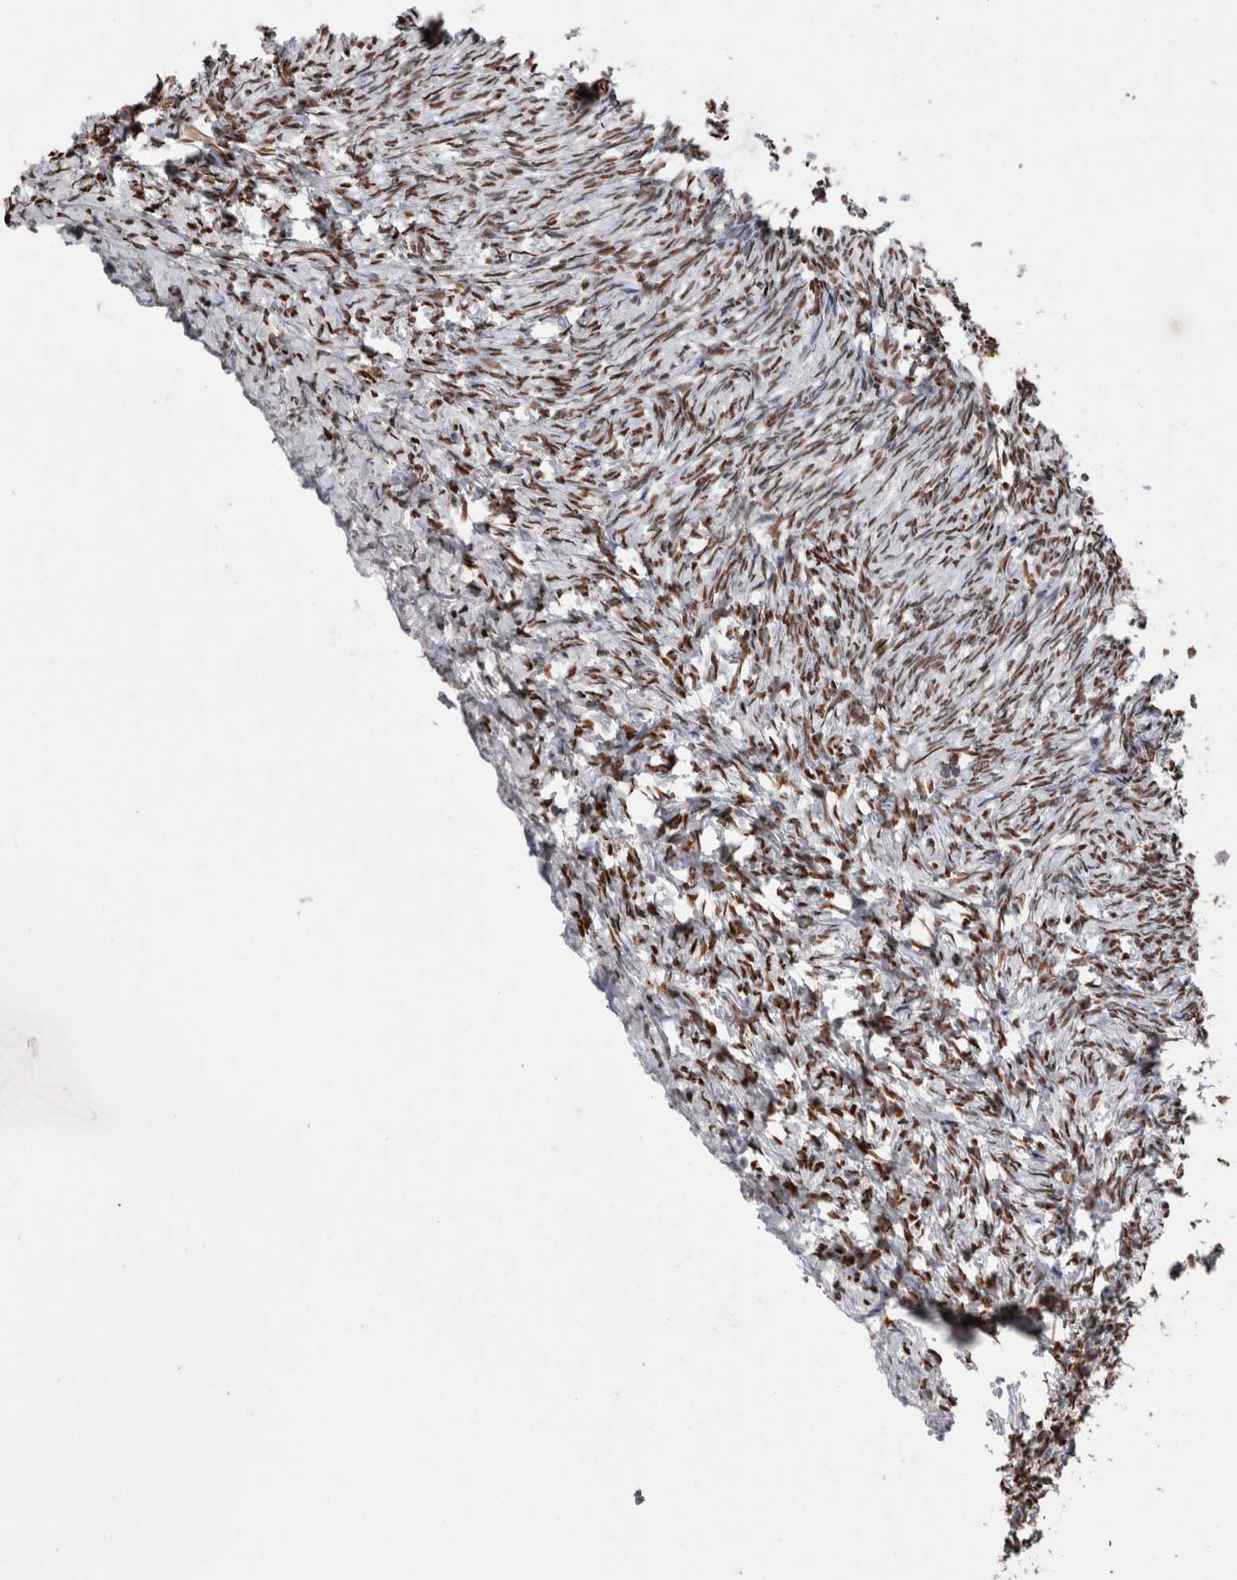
{"staining": {"intensity": "strong", "quantity": "25%-75%", "location": "nuclear"}, "tissue": "ovary", "cell_type": "Follicle cells", "image_type": "normal", "snomed": [{"axis": "morphology", "description": "Normal tissue, NOS"}, {"axis": "topography", "description": "Ovary"}], "caption": "Immunohistochemistry image of unremarkable ovary: human ovary stained using immunohistochemistry displays high levels of strong protein expression localized specifically in the nuclear of follicle cells, appearing as a nuclear brown color.", "gene": "ALPK3", "patient": {"sex": "female", "age": 41}}